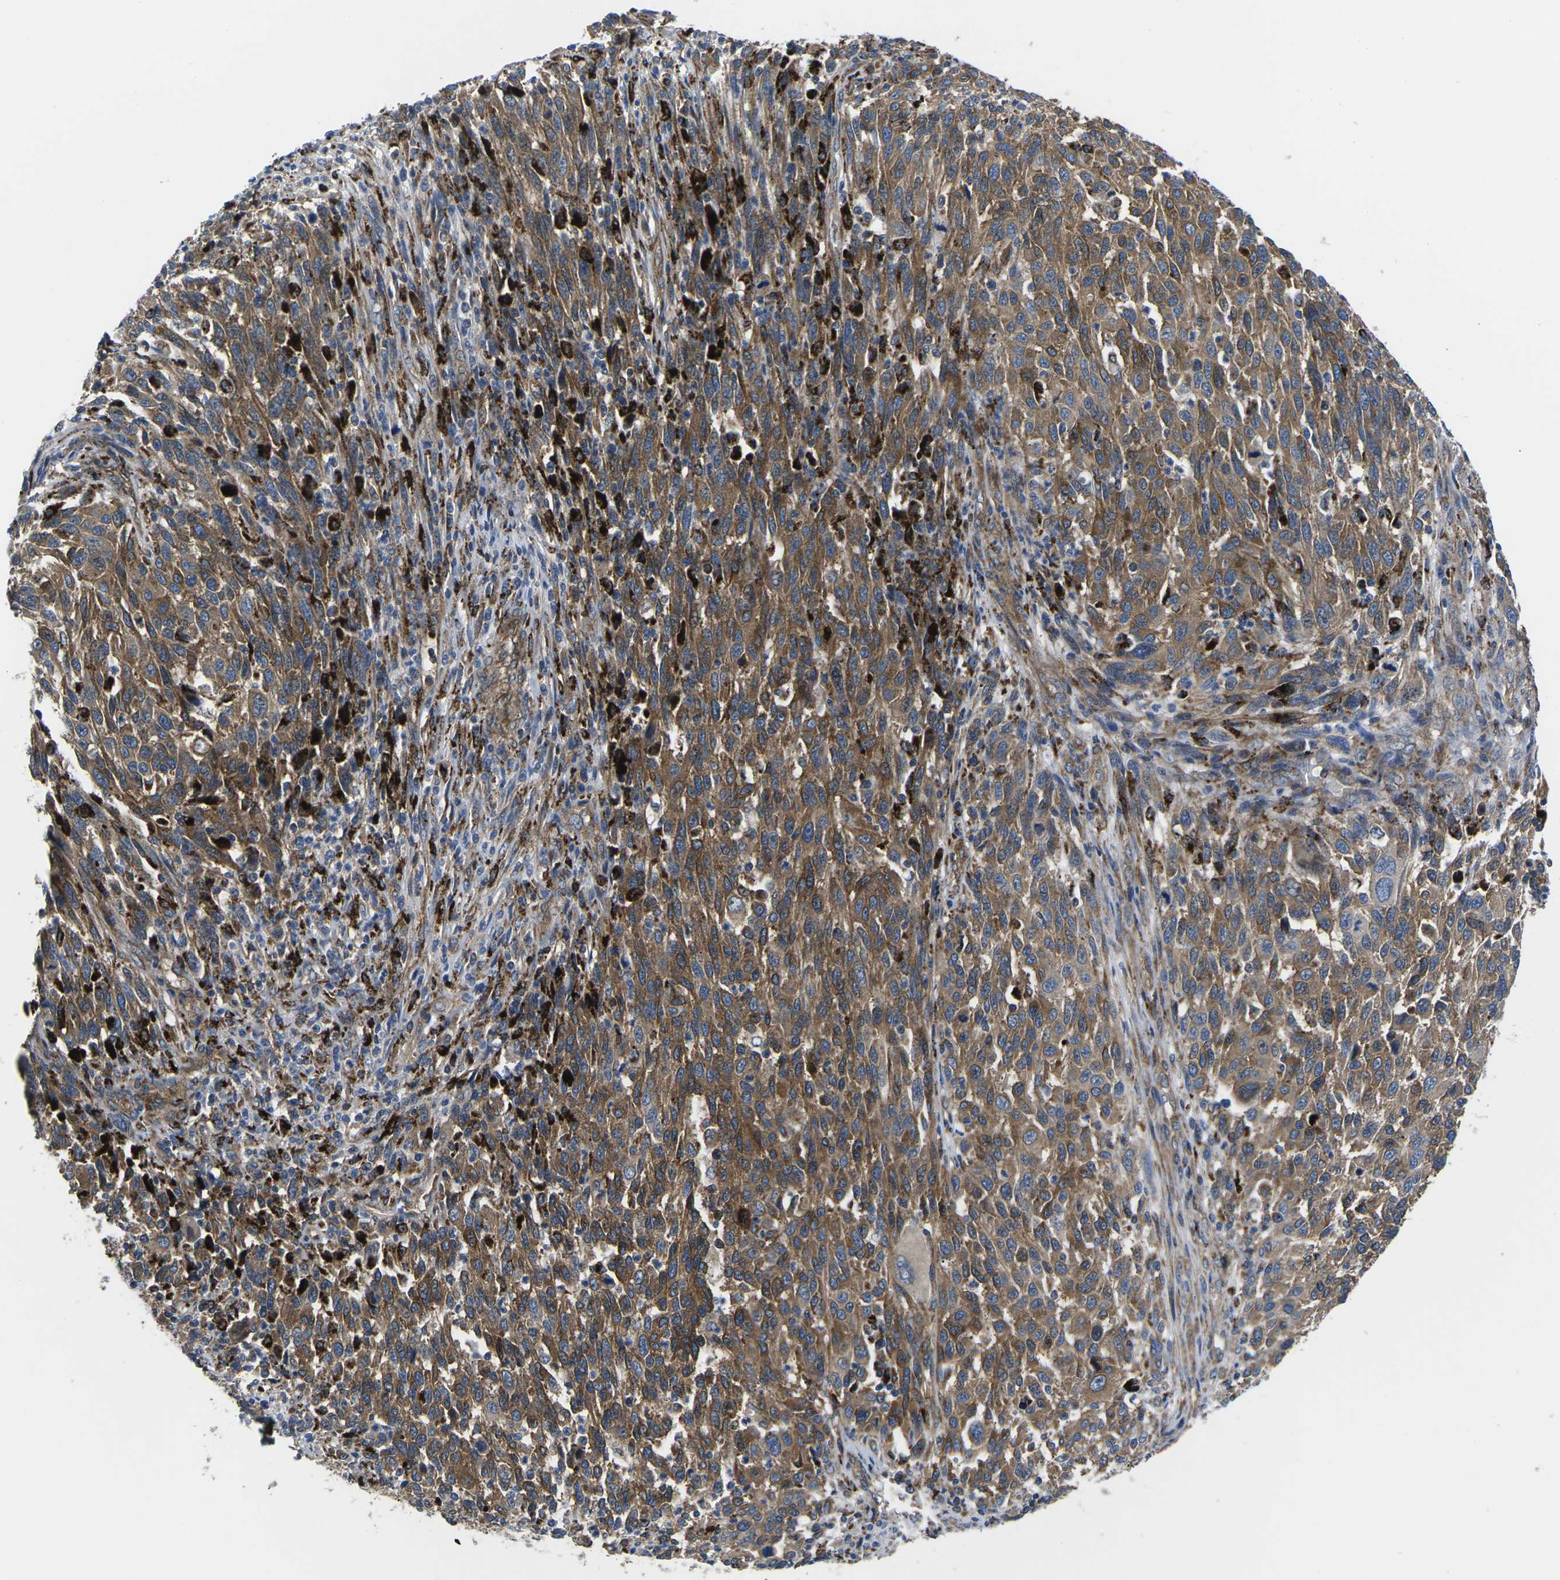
{"staining": {"intensity": "moderate", "quantity": ">75%", "location": "cytoplasmic/membranous"}, "tissue": "melanoma", "cell_type": "Tumor cells", "image_type": "cancer", "snomed": [{"axis": "morphology", "description": "Malignant melanoma, Metastatic site"}, {"axis": "topography", "description": "Lymph node"}], "caption": "A brown stain shows moderate cytoplasmic/membranous staining of a protein in human malignant melanoma (metastatic site) tumor cells.", "gene": "DLG1", "patient": {"sex": "male", "age": 61}}